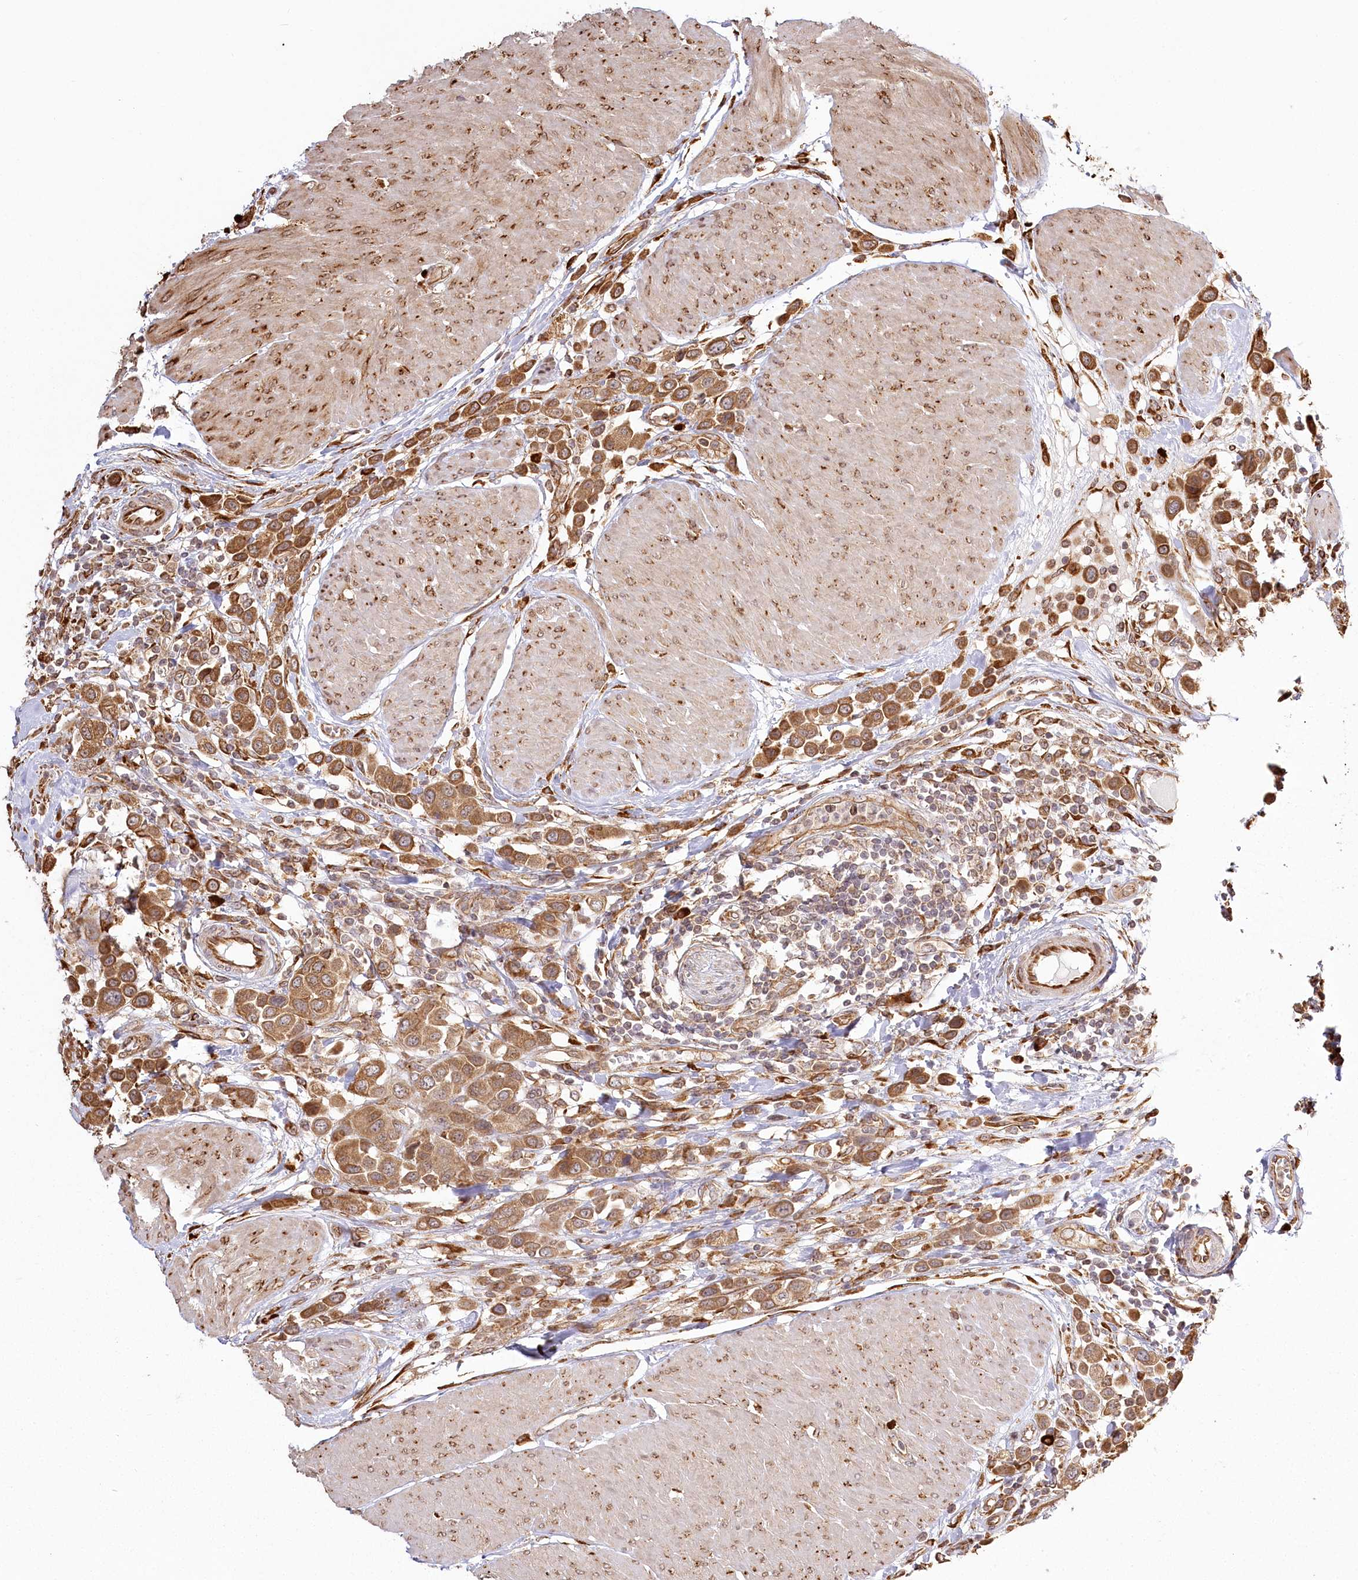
{"staining": {"intensity": "strong", "quantity": ">75%", "location": "cytoplasmic/membranous"}, "tissue": "urothelial cancer", "cell_type": "Tumor cells", "image_type": "cancer", "snomed": [{"axis": "morphology", "description": "Urothelial carcinoma, High grade"}, {"axis": "topography", "description": "Urinary bladder"}], "caption": "Protein staining of urothelial cancer tissue reveals strong cytoplasmic/membranous staining in about >75% of tumor cells.", "gene": "FAM13A", "patient": {"sex": "male", "age": 50}}